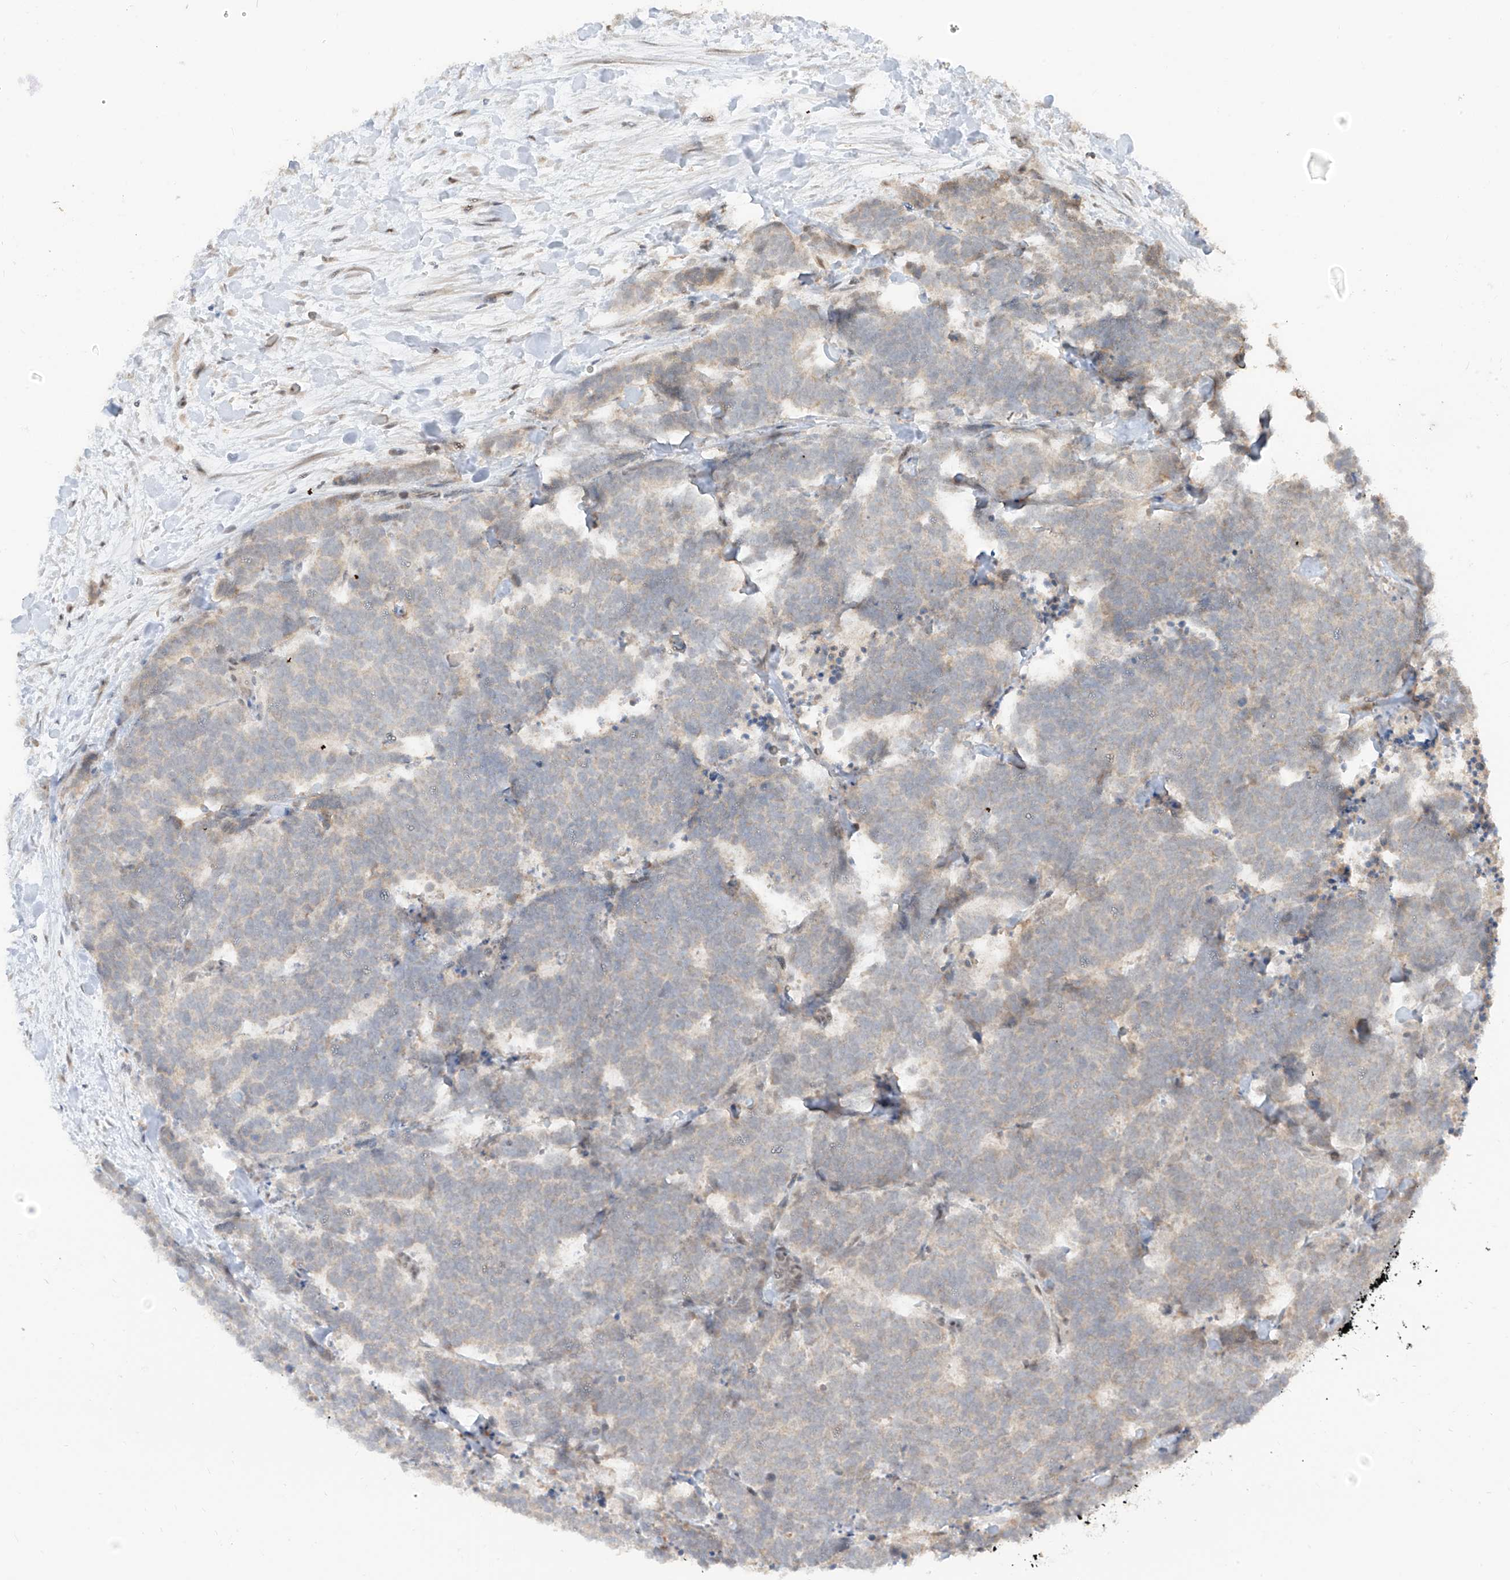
{"staining": {"intensity": "weak", "quantity": "<25%", "location": "cytoplasmic/membranous"}, "tissue": "carcinoid", "cell_type": "Tumor cells", "image_type": "cancer", "snomed": [{"axis": "morphology", "description": "Carcinoma, NOS"}, {"axis": "morphology", "description": "Carcinoid, malignant, NOS"}, {"axis": "topography", "description": "Urinary bladder"}], "caption": "Carcinoid was stained to show a protein in brown. There is no significant expression in tumor cells. (Brightfield microscopy of DAB immunohistochemistry at high magnification).", "gene": "COLGALT2", "patient": {"sex": "male", "age": 57}}